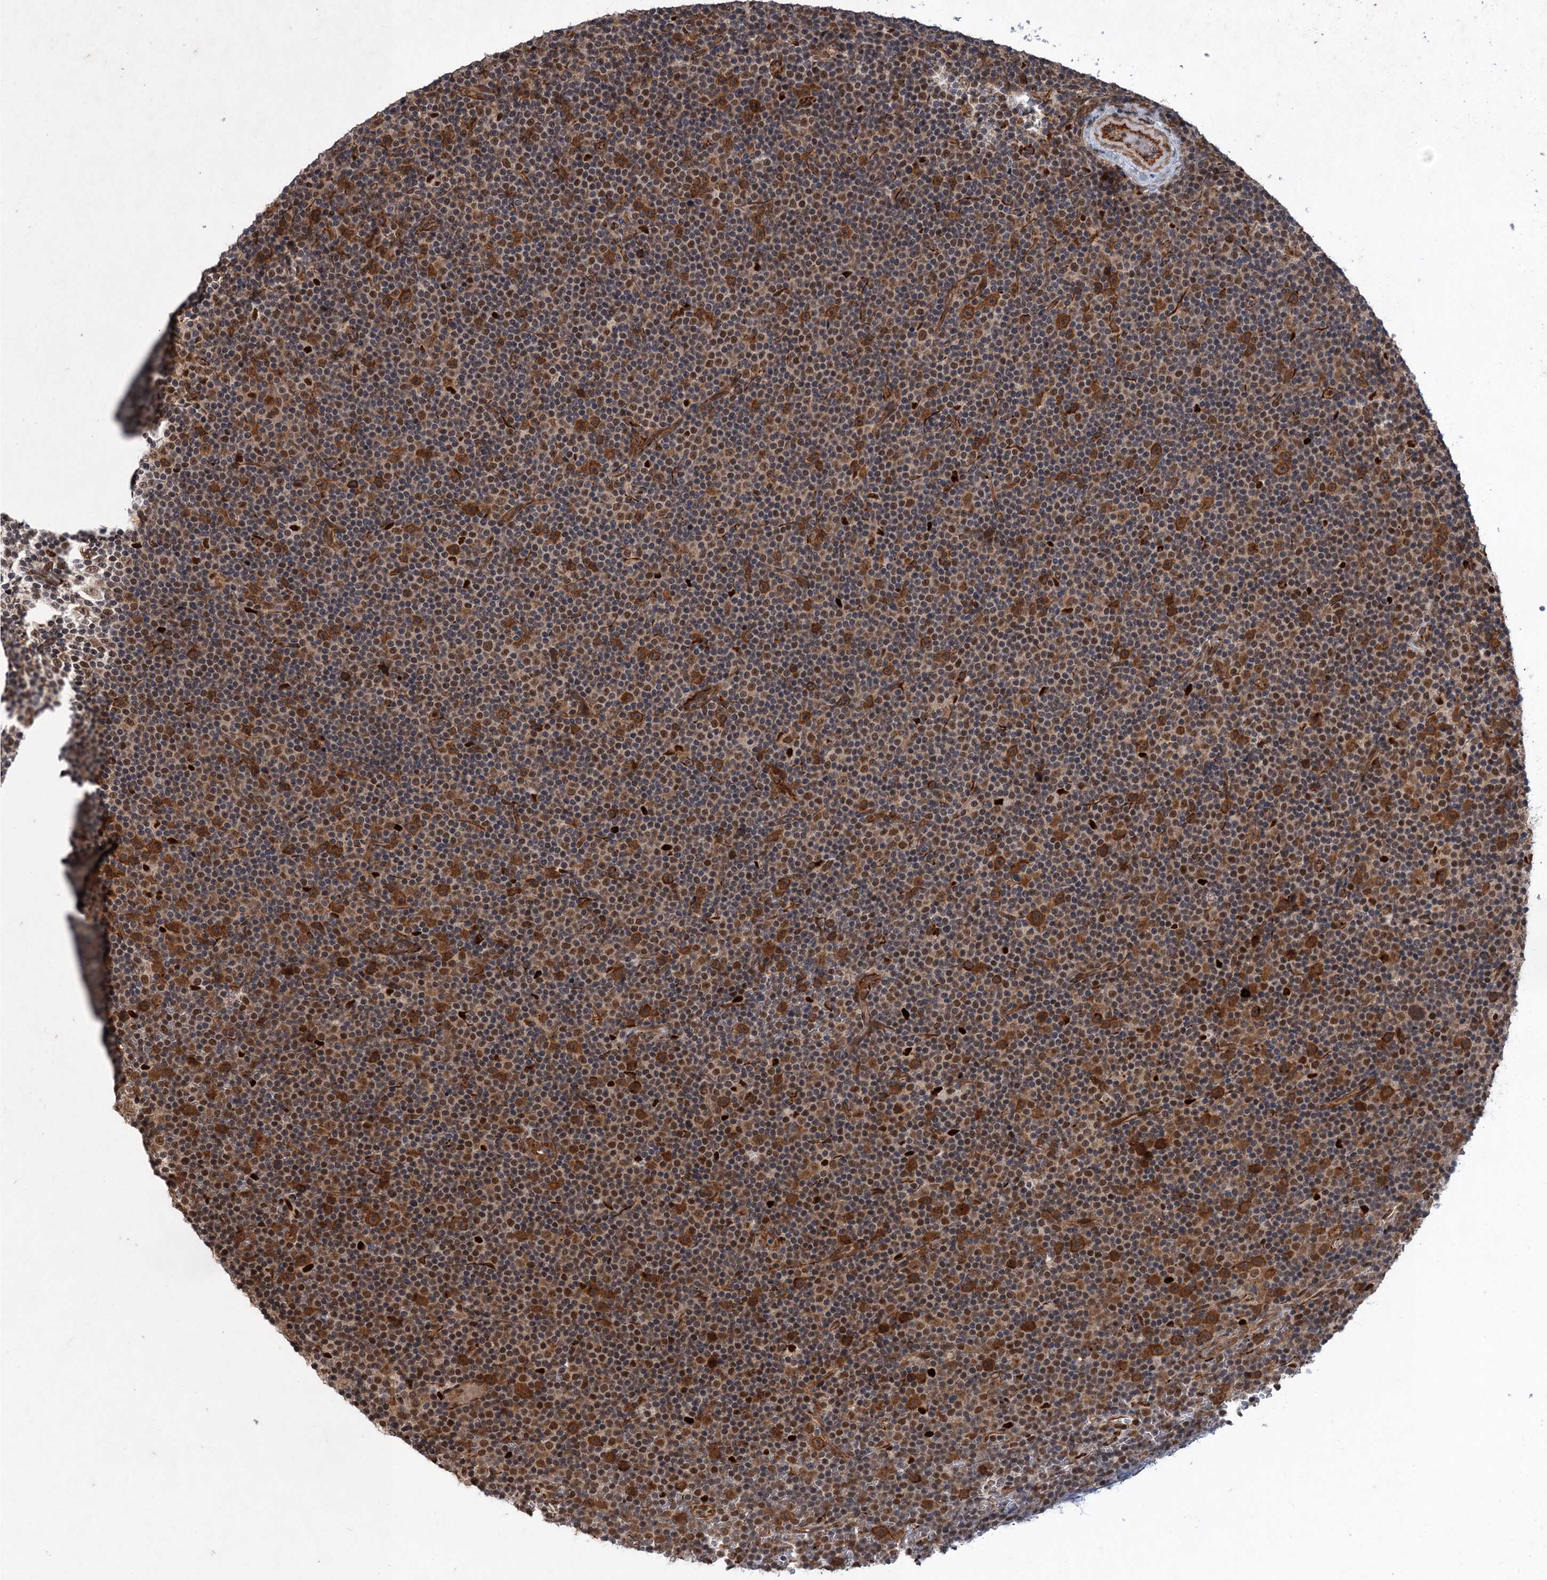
{"staining": {"intensity": "moderate", "quantity": ">75%", "location": "cytoplasmic/membranous,nuclear"}, "tissue": "lymphoma", "cell_type": "Tumor cells", "image_type": "cancer", "snomed": [{"axis": "morphology", "description": "Malignant lymphoma, non-Hodgkin's type, Low grade"}, {"axis": "topography", "description": "Lymph node"}], "caption": "The image exhibits staining of low-grade malignant lymphoma, non-Hodgkin's type, revealing moderate cytoplasmic/membranous and nuclear protein positivity (brown color) within tumor cells.", "gene": "TTC31", "patient": {"sex": "female", "age": 67}}